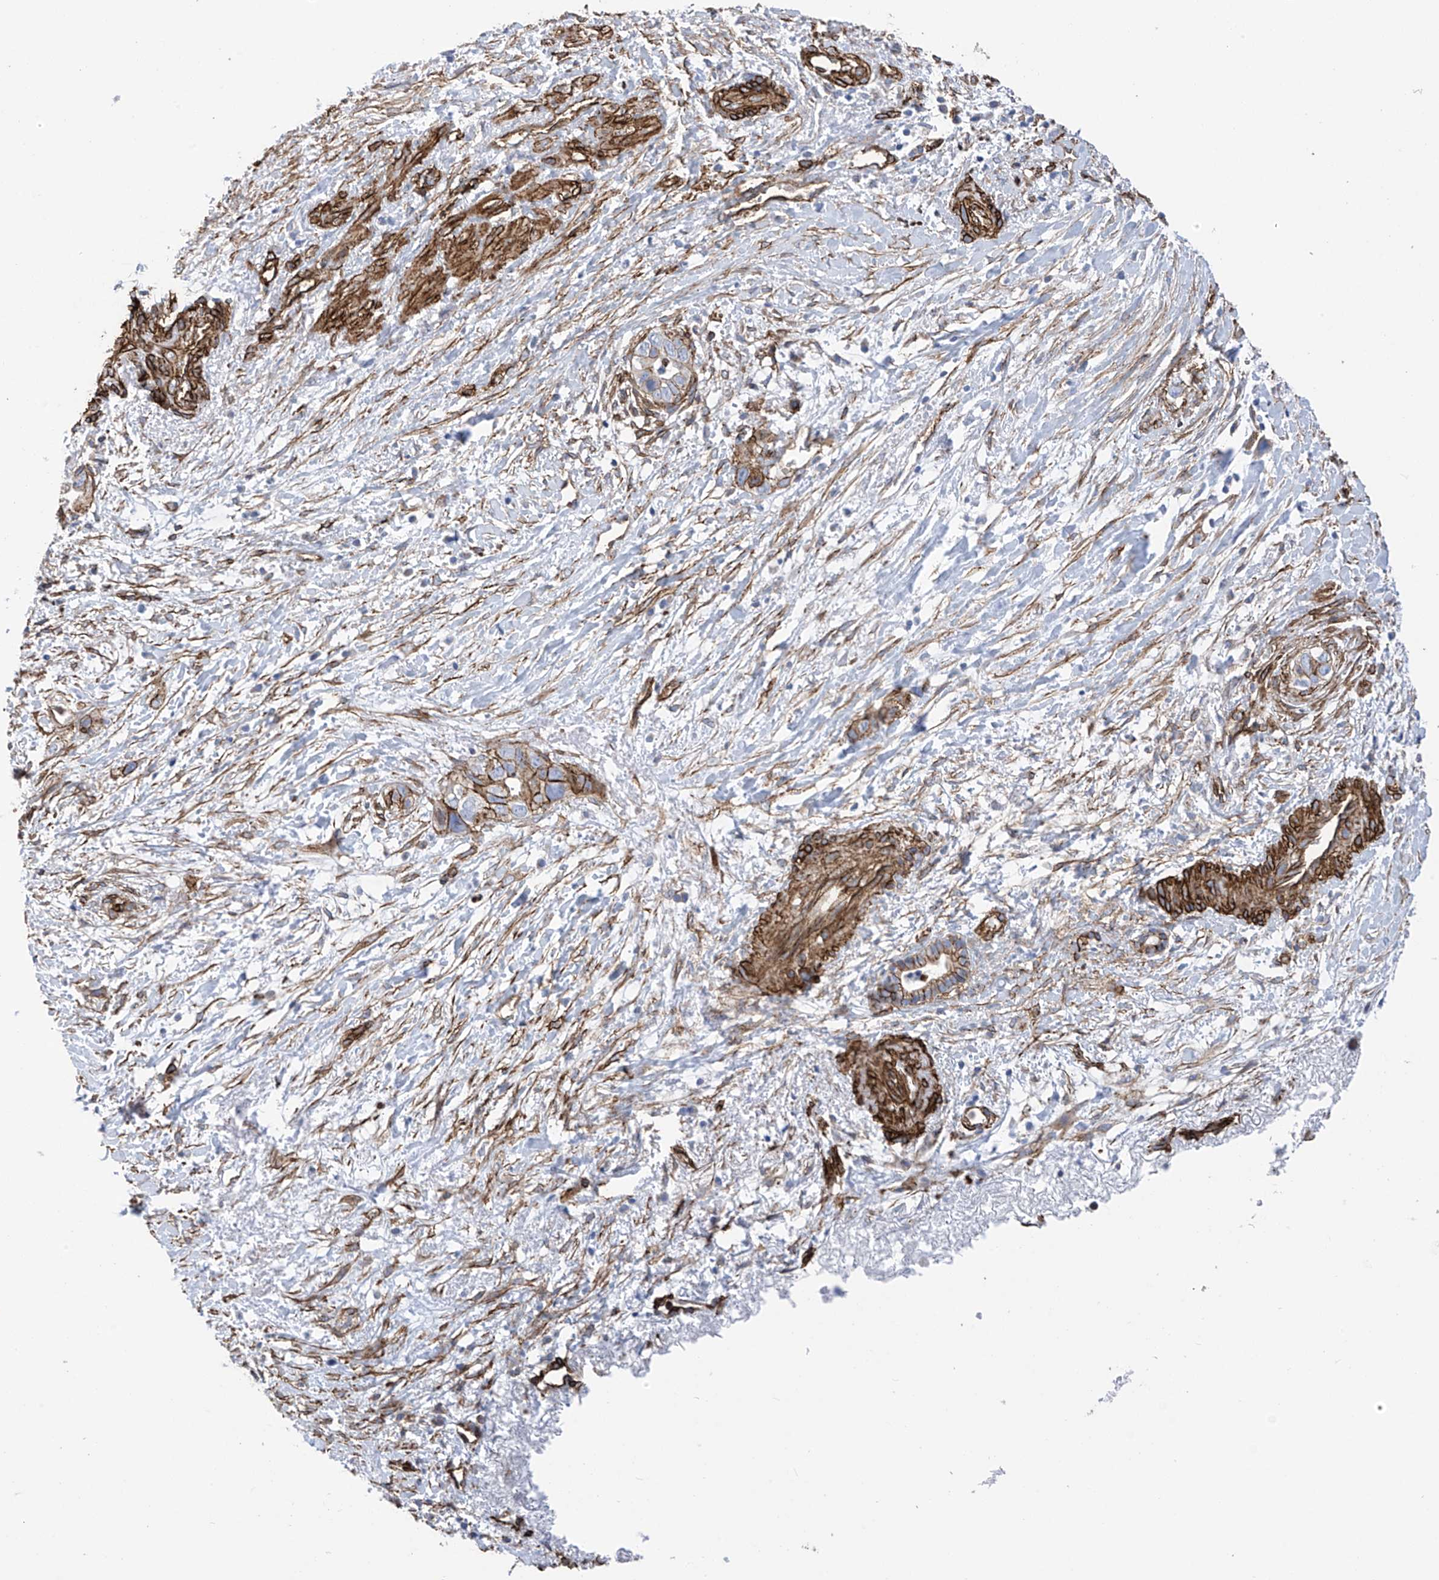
{"staining": {"intensity": "moderate", "quantity": "<25%", "location": "cytoplasmic/membranous"}, "tissue": "liver cancer", "cell_type": "Tumor cells", "image_type": "cancer", "snomed": [{"axis": "morphology", "description": "Cholangiocarcinoma"}, {"axis": "topography", "description": "Liver"}], "caption": "The histopathology image demonstrates immunohistochemical staining of liver cancer (cholangiocarcinoma). There is moderate cytoplasmic/membranous staining is appreciated in about <25% of tumor cells.", "gene": "UBTD1", "patient": {"sex": "female", "age": 79}}